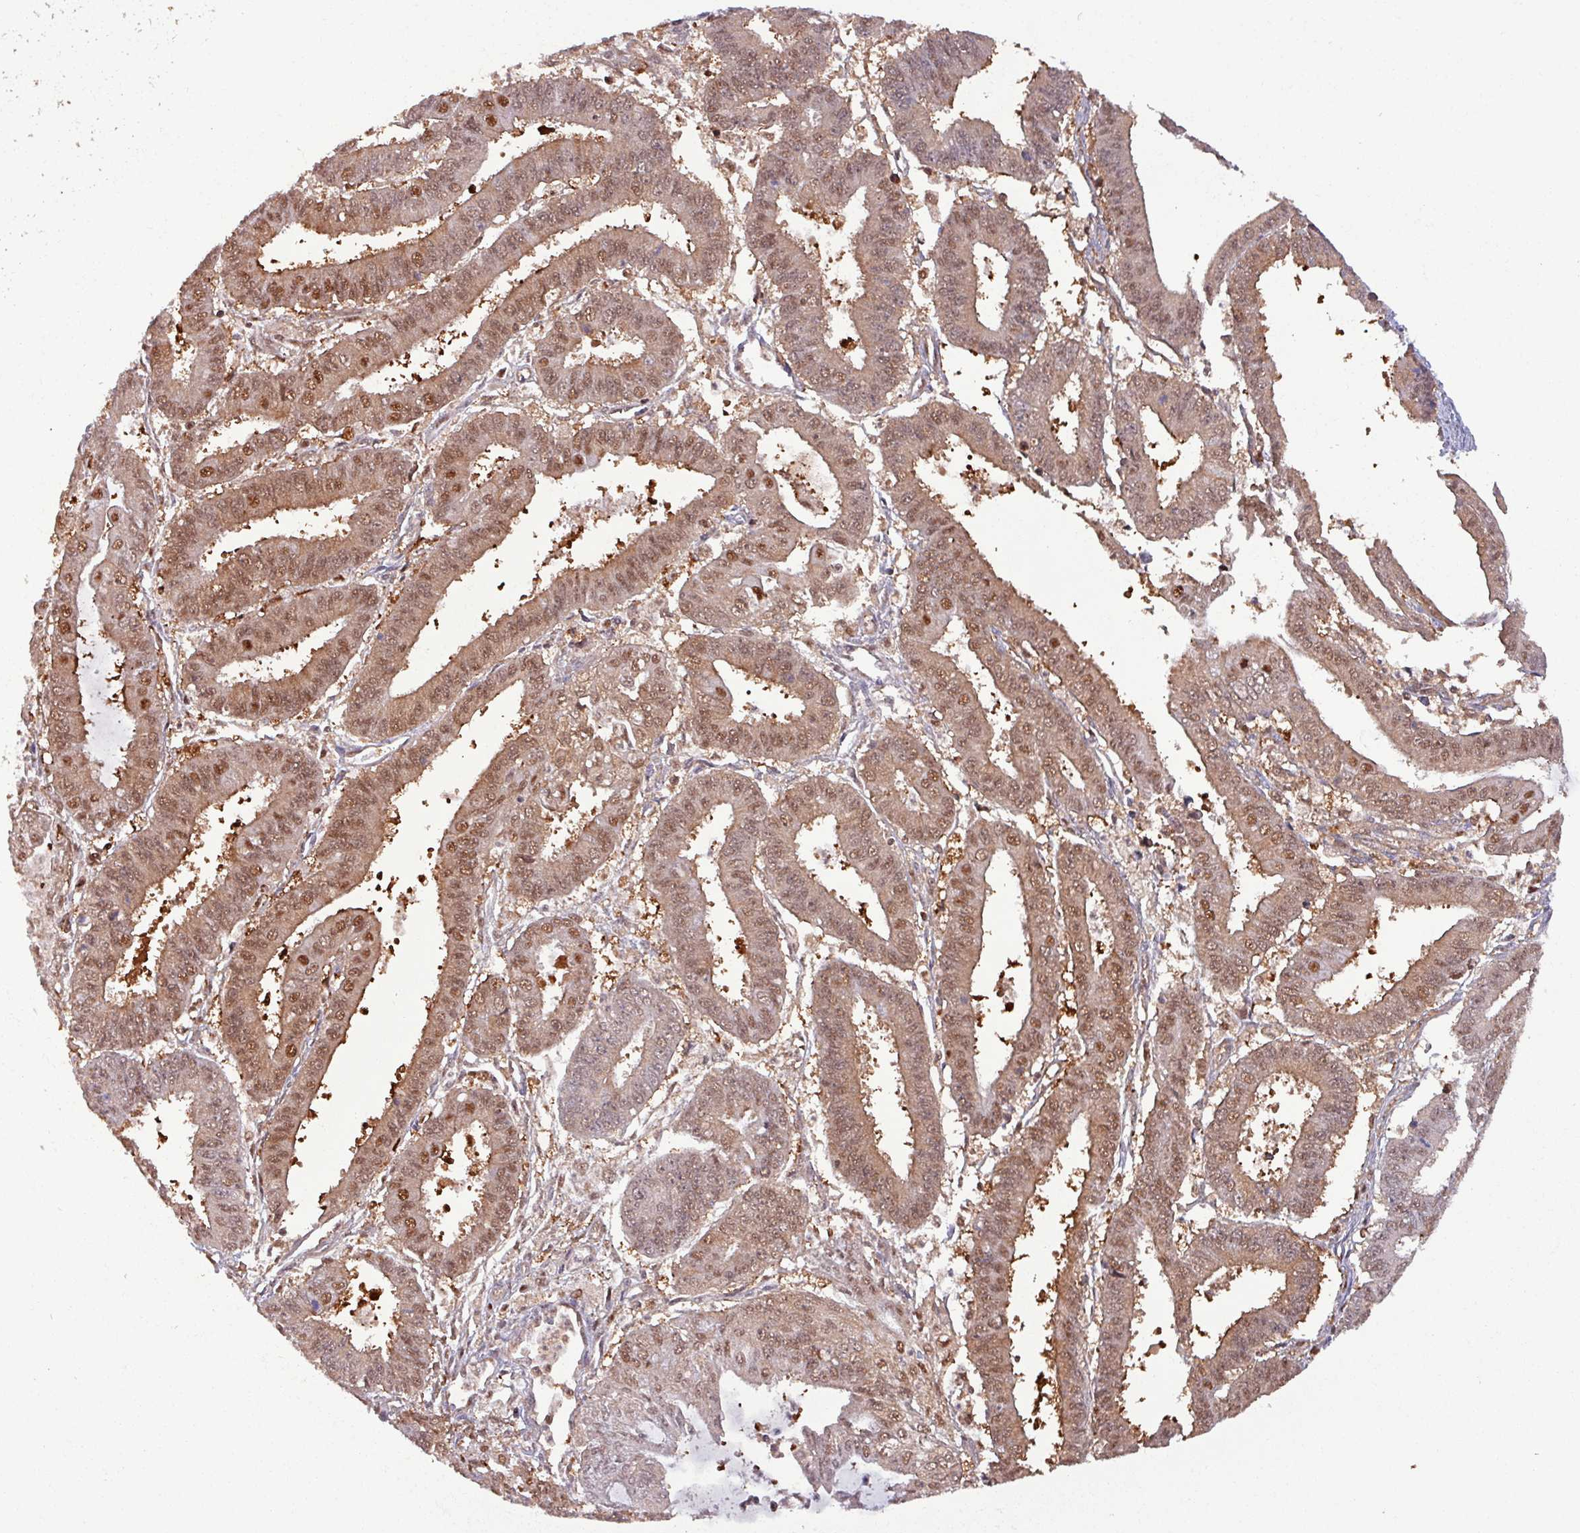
{"staining": {"intensity": "moderate", "quantity": ">75%", "location": "cytoplasmic/membranous,nuclear"}, "tissue": "endometrial cancer", "cell_type": "Tumor cells", "image_type": "cancer", "snomed": [{"axis": "morphology", "description": "Adenocarcinoma, NOS"}, {"axis": "topography", "description": "Endometrium"}], "caption": "Endometrial adenocarcinoma stained with immunohistochemistry (IHC) displays moderate cytoplasmic/membranous and nuclear expression in about >75% of tumor cells.", "gene": "PSMB8", "patient": {"sex": "female", "age": 73}}